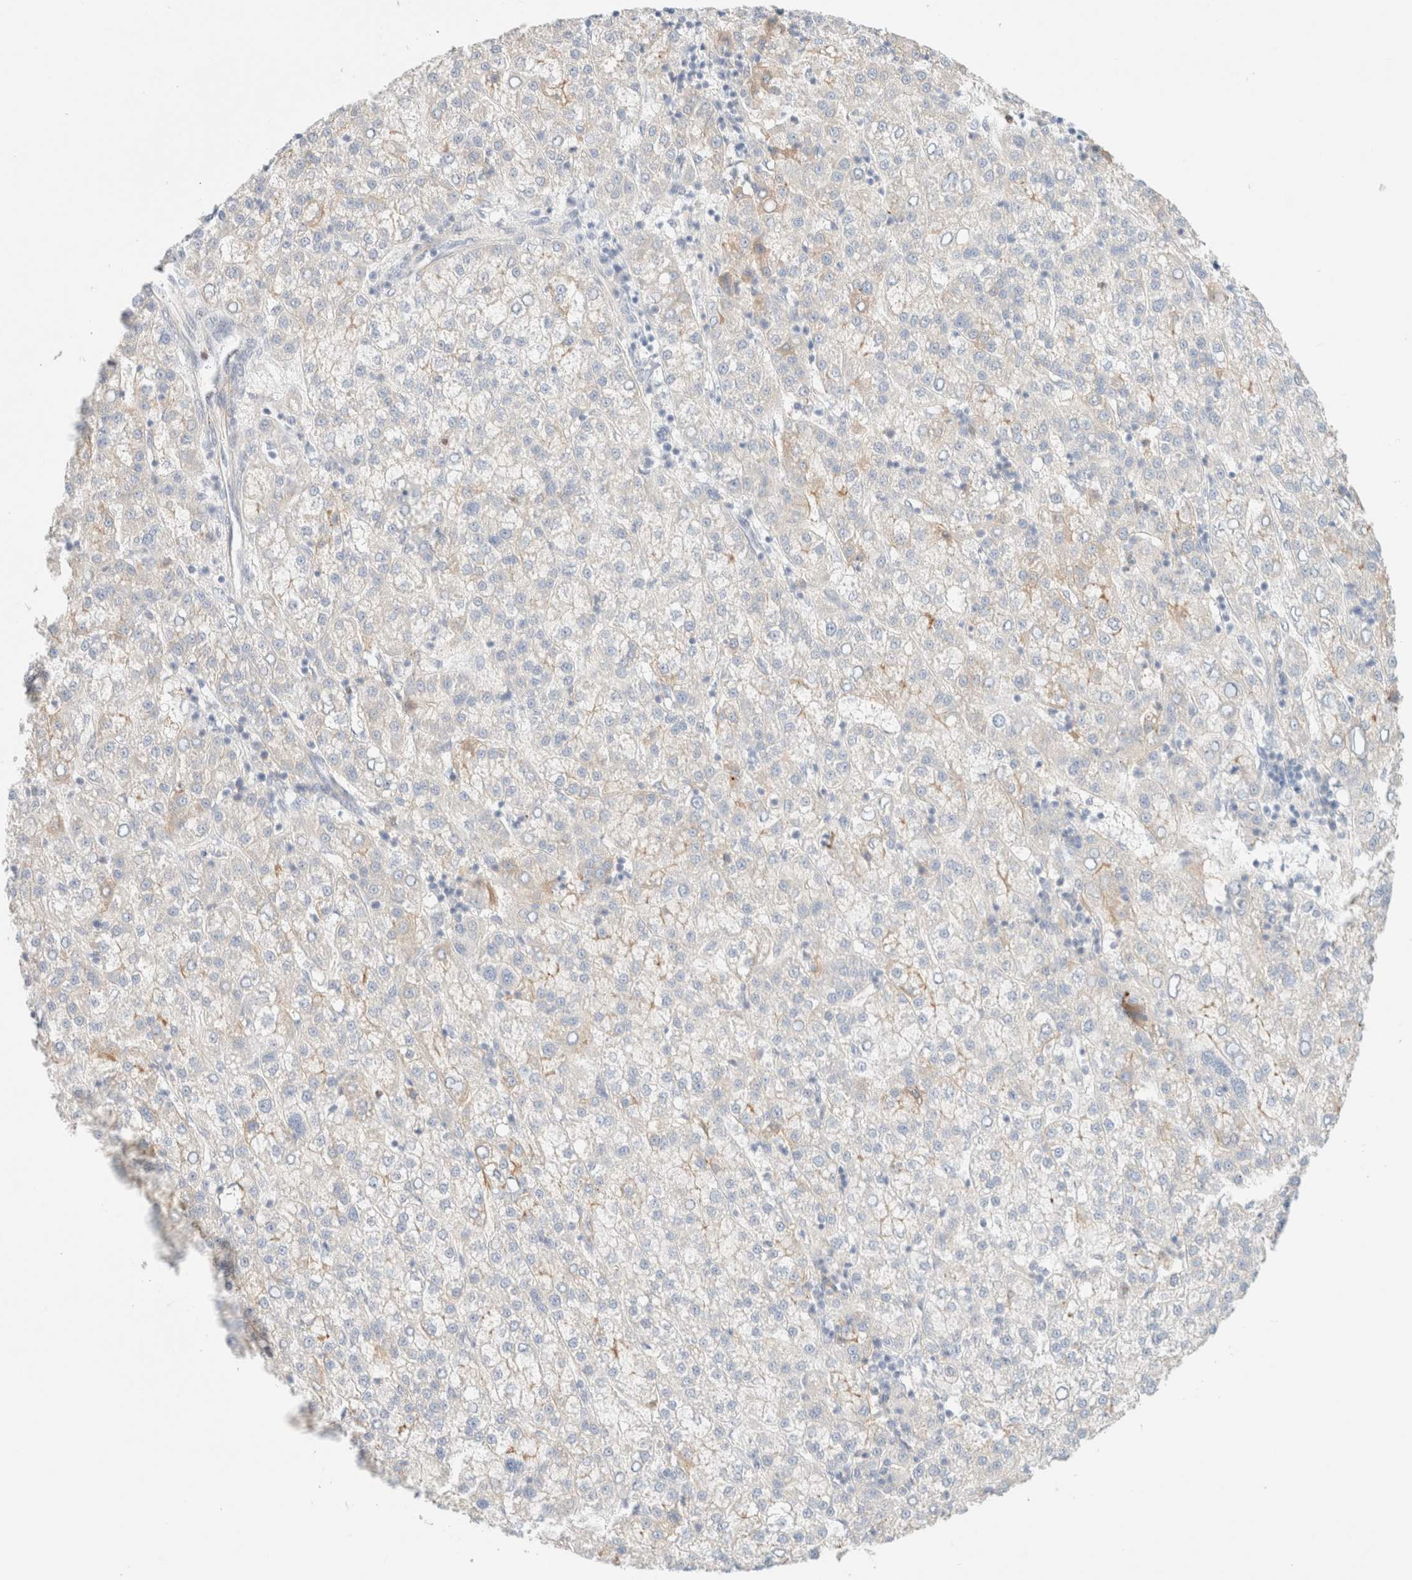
{"staining": {"intensity": "negative", "quantity": "none", "location": "none"}, "tissue": "liver cancer", "cell_type": "Tumor cells", "image_type": "cancer", "snomed": [{"axis": "morphology", "description": "Carcinoma, Hepatocellular, NOS"}, {"axis": "topography", "description": "Liver"}], "caption": "The image shows no staining of tumor cells in liver cancer. The staining was performed using DAB to visualize the protein expression in brown, while the nuclei were stained in blue with hematoxylin (Magnification: 20x).", "gene": "UNC13B", "patient": {"sex": "female", "age": 58}}